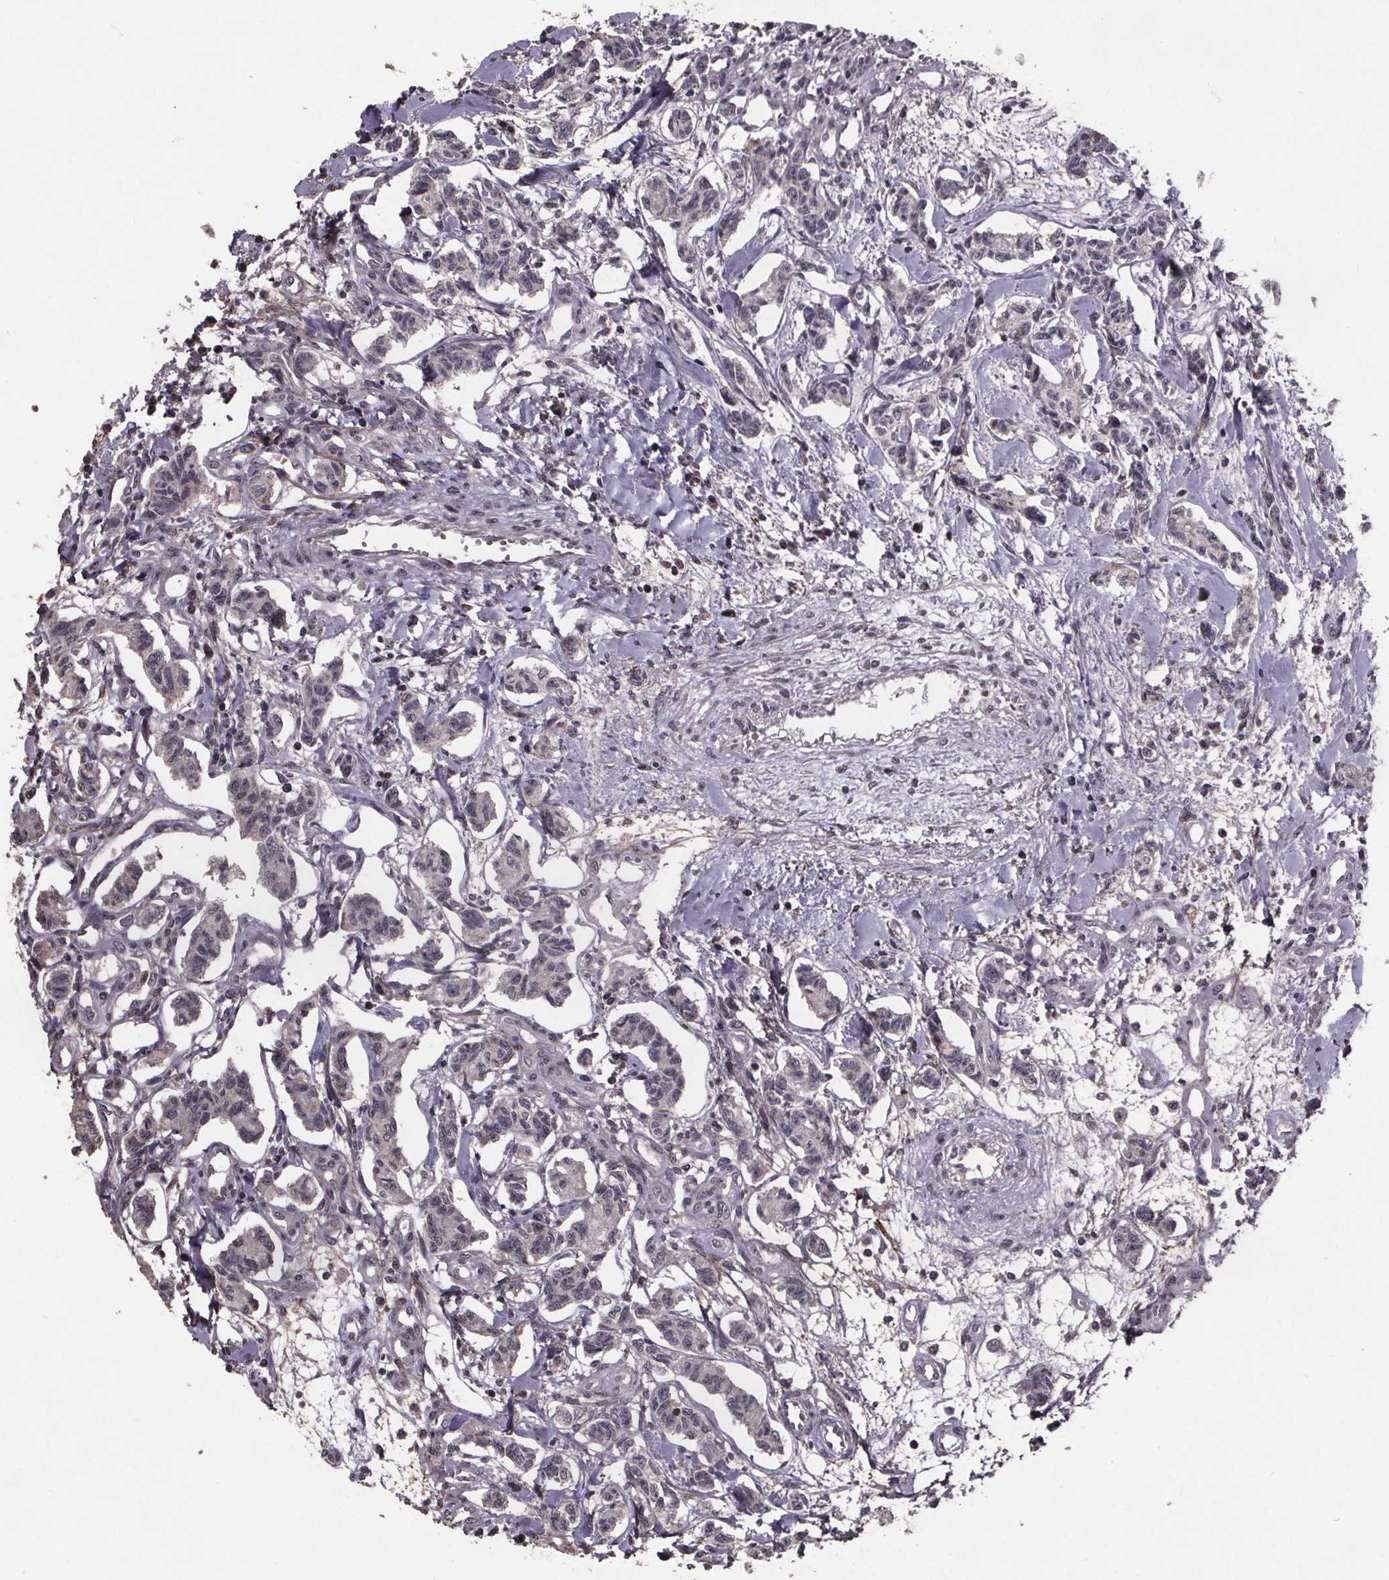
{"staining": {"intensity": "negative", "quantity": "none", "location": "none"}, "tissue": "carcinoid", "cell_type": "Tumor cells", "image_type": "cancer", "snomed": [{"axis": "morphology", "description": "Carcinoid, malignant, NOS"}, {"axis": "topography", "description": "Kidney"}], "caption": "High magnification brightfield microscopy of carcinoid (malignant) stained with DAB (brown) and counterstained with hematoxylin (blue): tumor cells show no significant positivity.", "gene": "GPX3", "patient": {"sex": "female", "age": 41}}